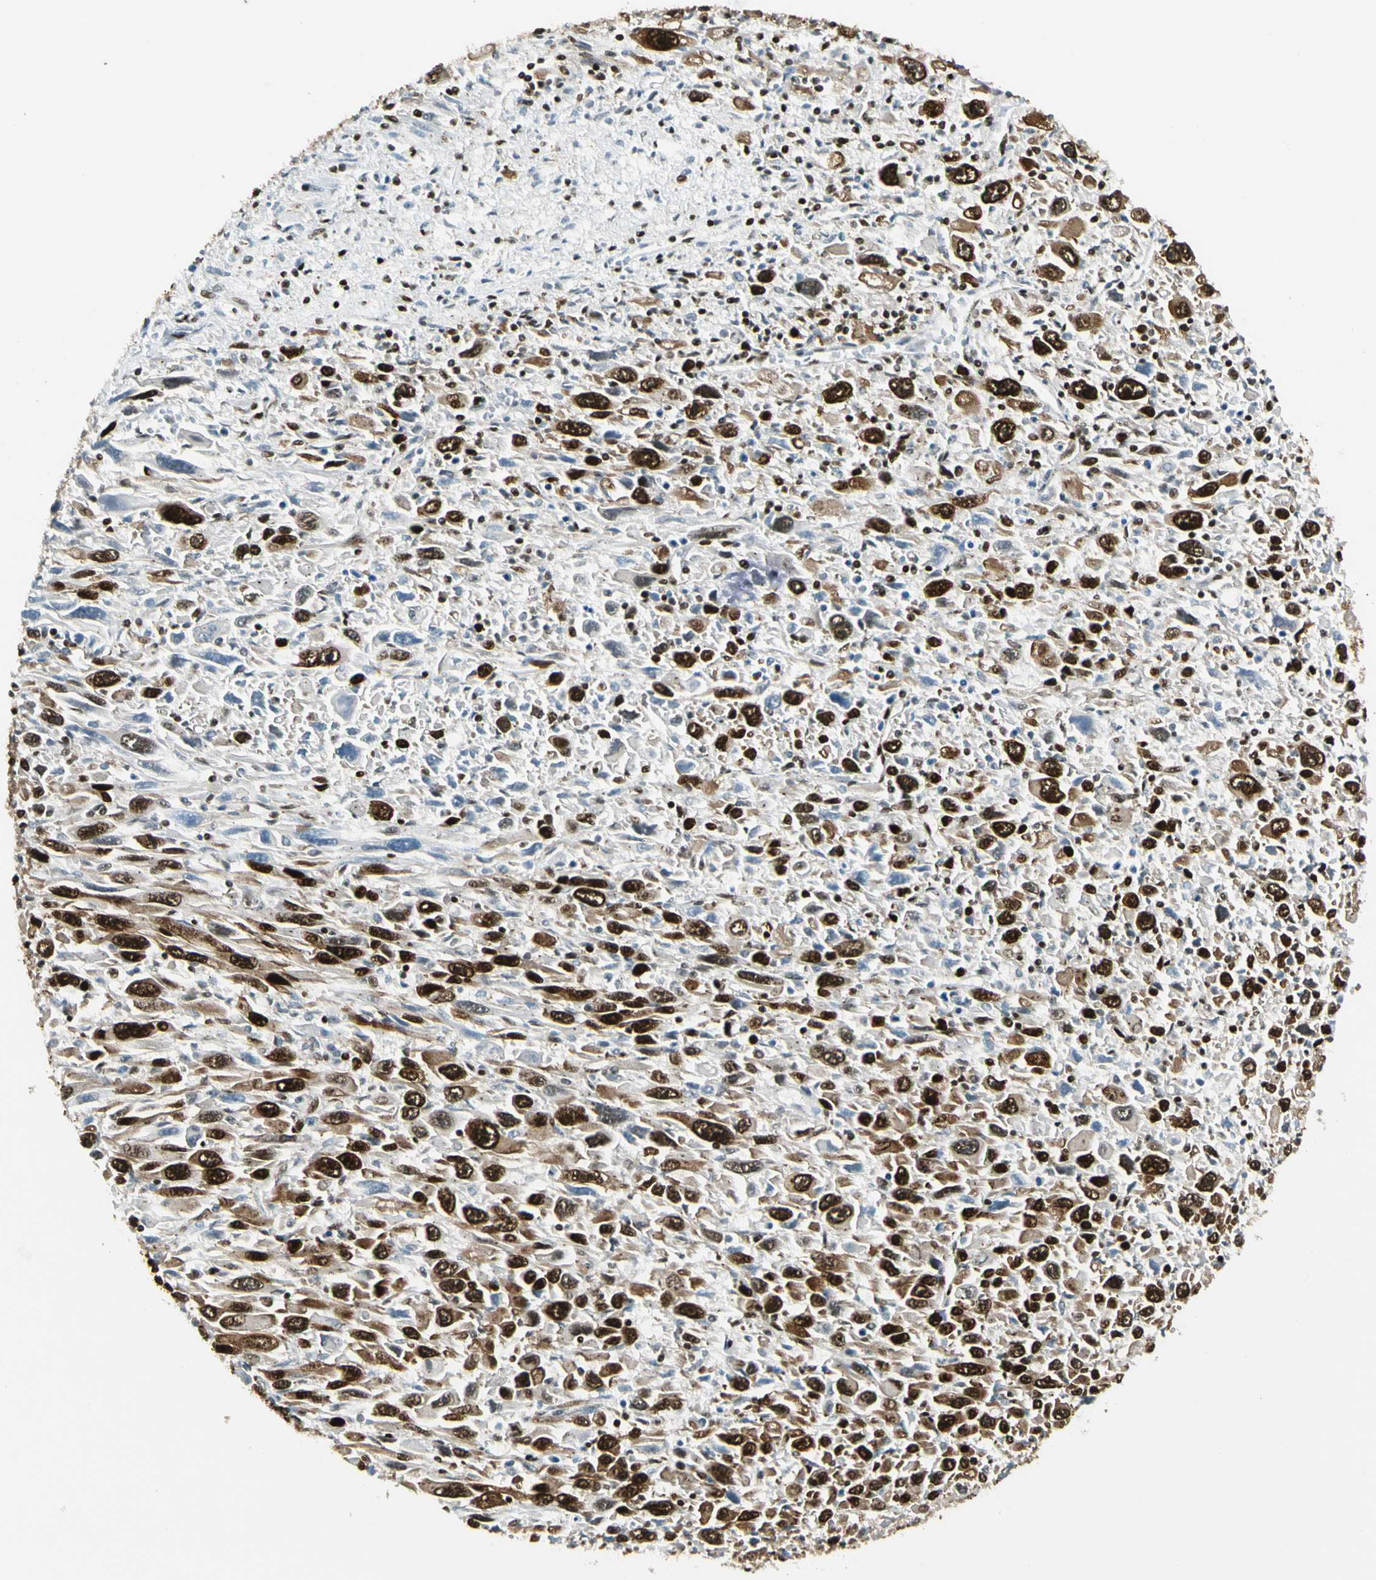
{"staining": {"intensity": "strong", "quantity": ">75%", "location": "cytoplasmic/membranous,nuclear"}, "tissue": "melanoma", "cell_type": "Tumor cells", "image_type": "cancer", "snomed": [{"axis": "morphology", "description": "Malignant melanoma, Metastatic site"}, {"axis": "topography", "description": "Skin"}], "caption": "Brown immunohistochemical staining in human melanoma exhibits strong cytoplasmic/membranous and nuclear staining in about >75% of tumor cells.", "gene": "FUS", "patient": {"sex": "female", "age": 56}}